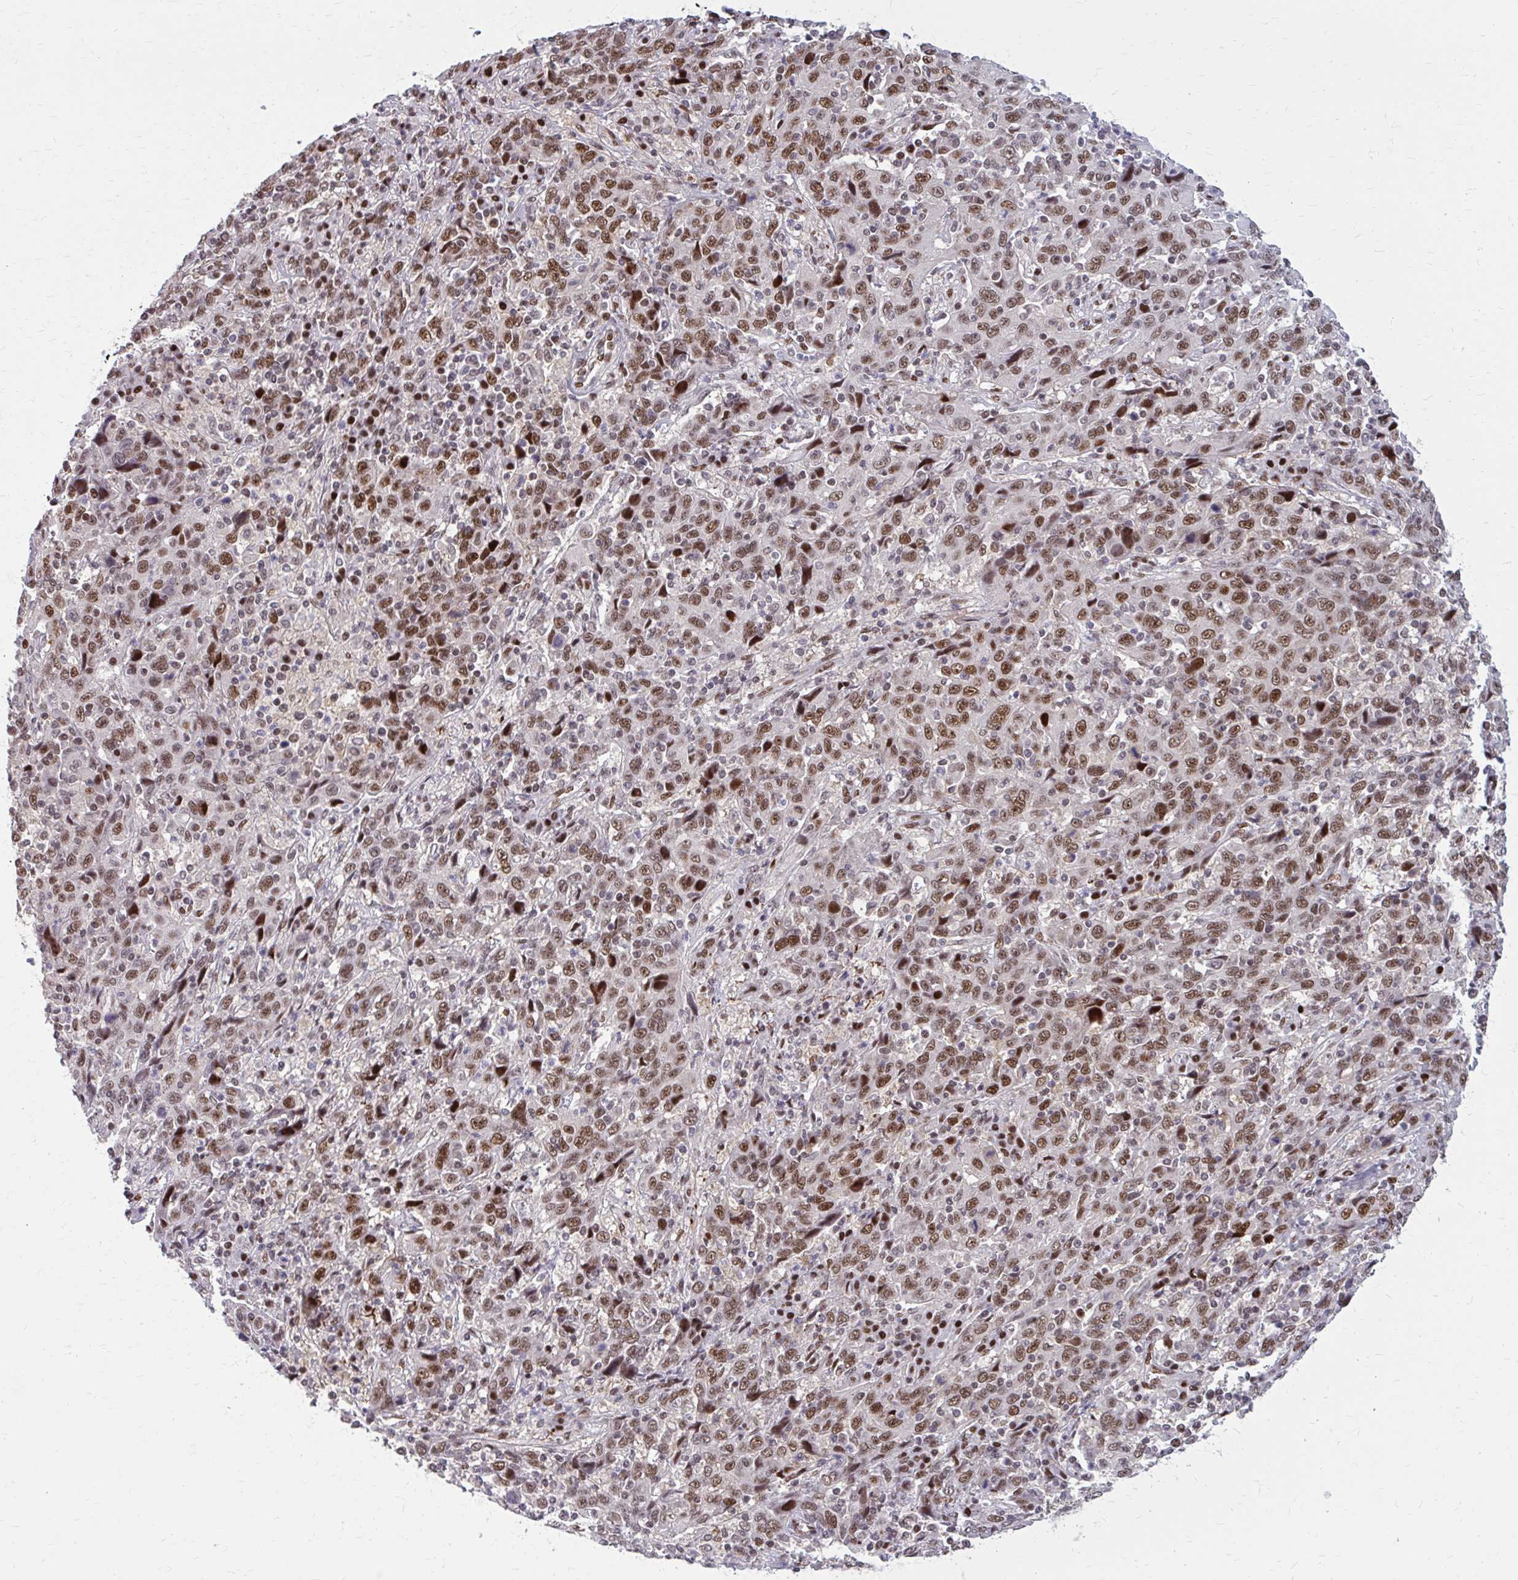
{"staining": {"intensity": "moderate", "quantity": ">75%", "location": "nuclear"}, "tissue": "cervical cancer", "cell_type": "Tumor cells", "image_type": "cancer", "snomed": [{"axis": "morphology", "description": "Squamous cell carcinoma, NOS"}, {"axis": "topography", "description": "Cervix"}], "caption": "This image exhibits immunohistochemistry staining of human cervical cancer (squamous cell carcinoma), with medium moderate nuclear expression in approximately >75% of tumor cells.", "gene": "PSME4", "patient": {"sex": "female", "age": 46}}